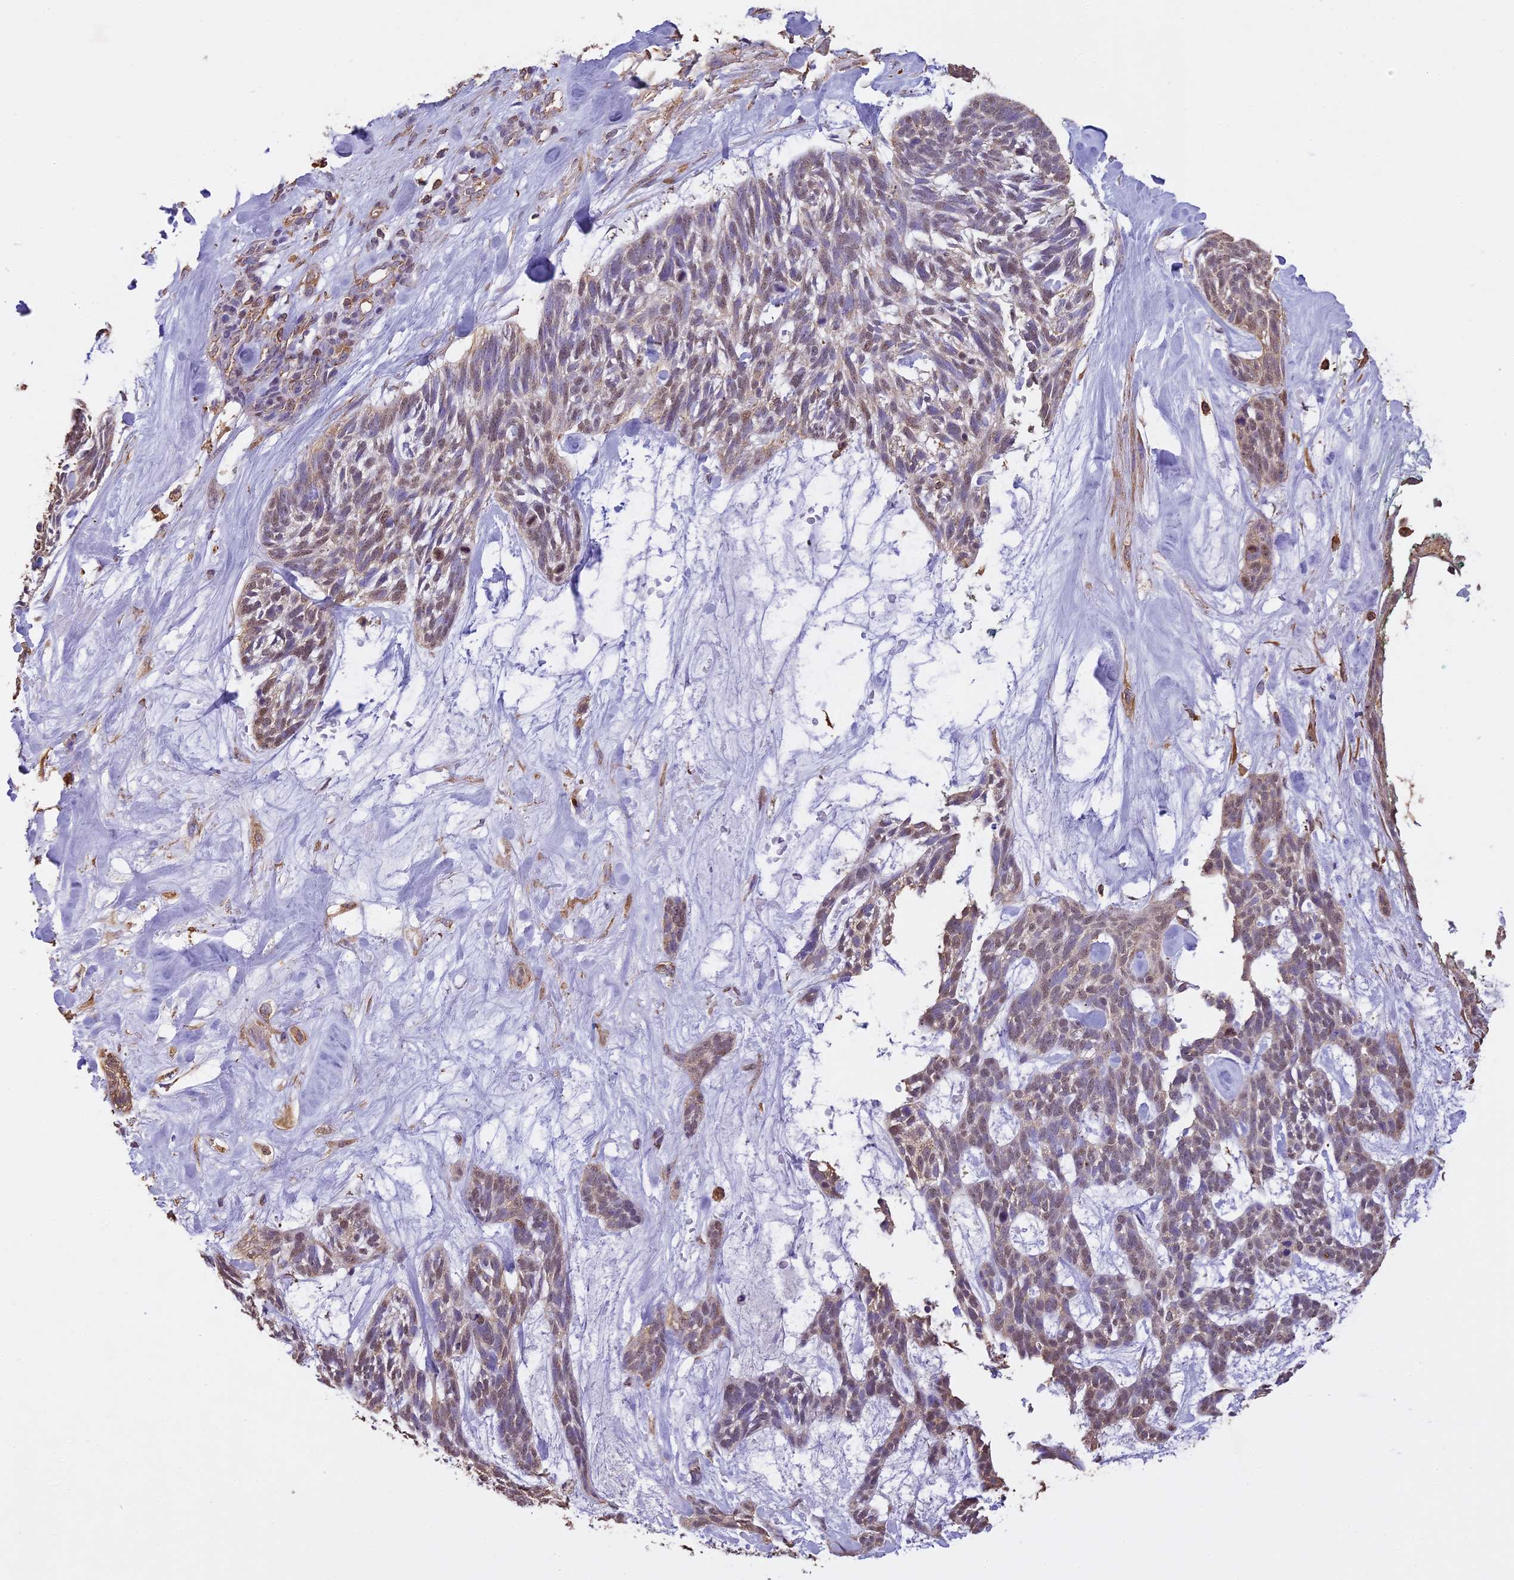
{"staining": {"intensity": "weak", "quantity": "25%-75%", "location": "cytoplasmic/membranous,nuclear"}, "tissue": "skin cancer", "cell_type": "Tumor cells", "image_type": "cancer", "snomed": [{"axis": "morphology", "description": "Basal cell carcinoma"}, {"axis": "topography", "description": "Skin"}], "caption": "Immunohistochemical staining of skin cancer demonstrates low levels of weak cytoplasmic/membranous and nuclear protein positivity in about 25%-75% of tumor cells. (brown staining indicates protein expression, while blue staining denotes nuclei).", "gene": "ARHGAP19", "patient": {"sex": "male", "age": 88}}